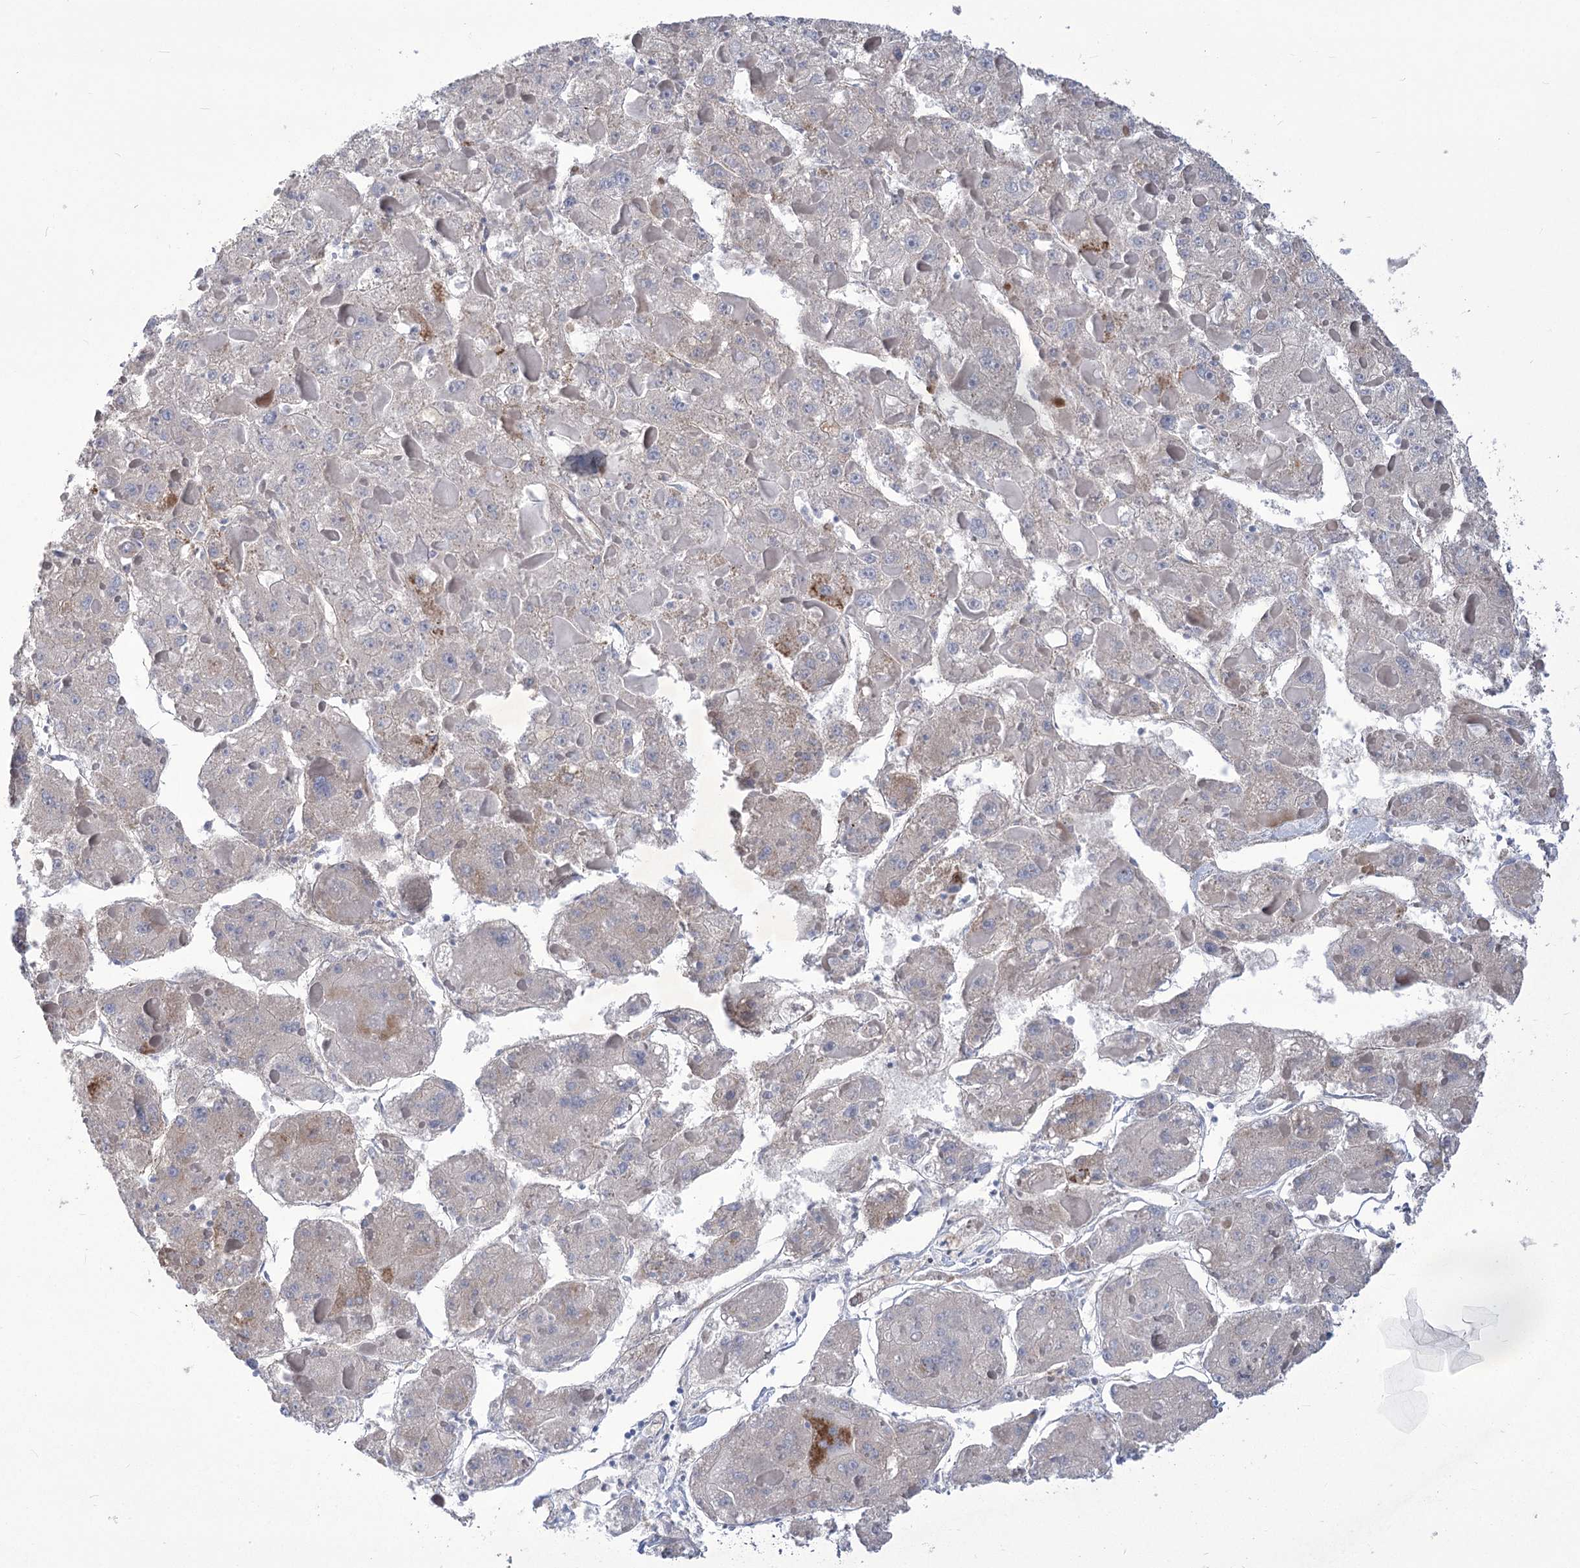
{"staining": {"intensity": "negative", "quantity": "none", "location": "none"}, "tissue": "liver cancer", "cell_type": "Tumor cells", "image_type": "cancer", "snomed": [{"axis": "morphology", "description": "Carcinoma, Hepatocellular, NOS"}, {"axis": "topography", "description": "Liver"}], "caption": "High magnification brightfield microscopy of hepatocellular carcinoma (liver) stained with DAB (brown) and counterstained with hematoxylin (blue): tumor cells show no significant staining.", "gene": "ANGPTL3", "patient": {"sex": "female", "age": 73}}